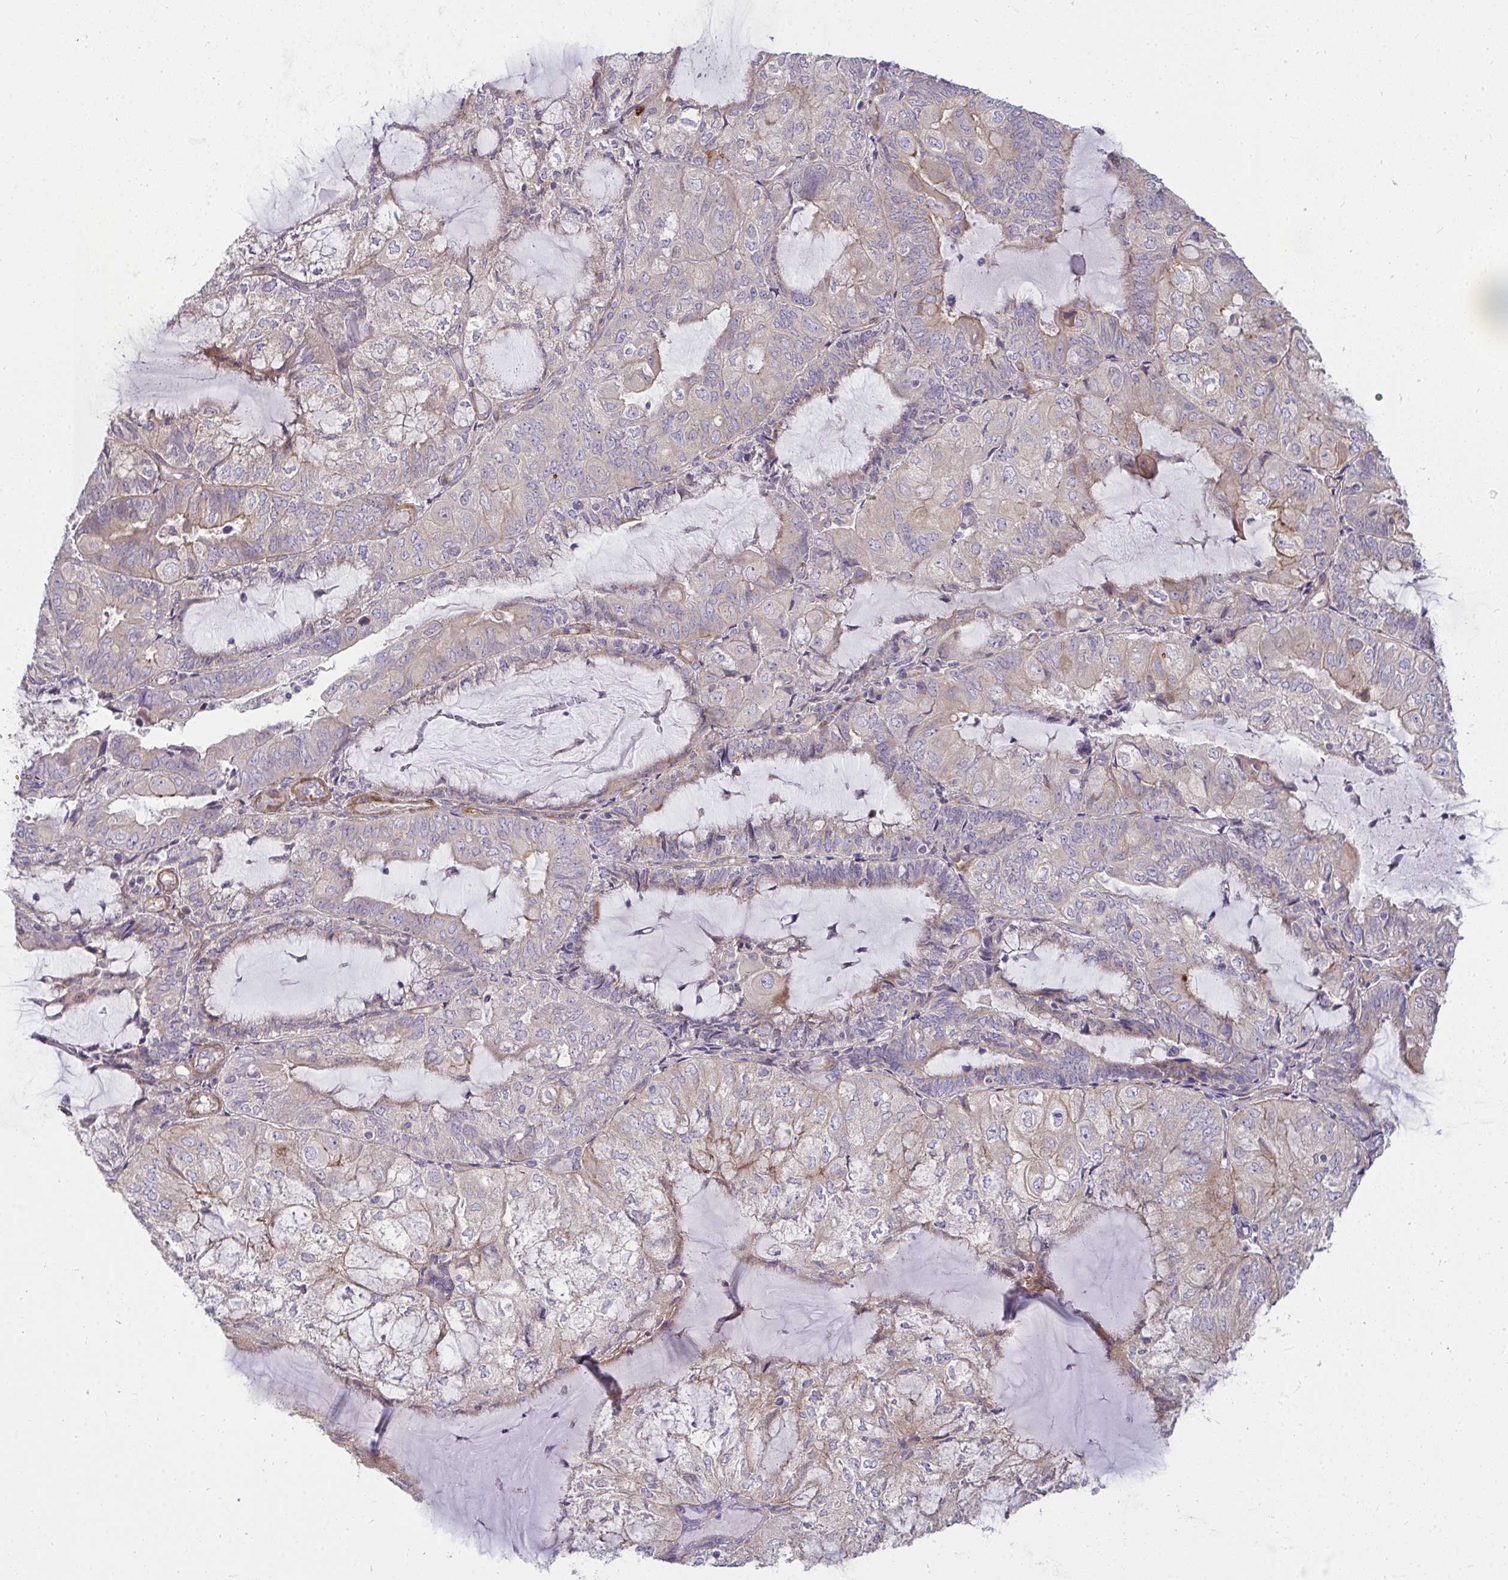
{"staining": {"intensity": "weak", "quantity": "<25%", "location": "cytoplasmic/membranous"}, "tissue": "endometrial cancer", "cell_type": "Tumor cells", "image_type": "cancer", "snomed": [{"axis": "morphology", "description": "Adenocarcinoma, NOS"}, {"axis": "topography", "description": "Endometrium"}], "caption": "DAB immunohistochemical staining of human endometrial cancer displays no significant staining in tumor cells.", "gene": "SH2D1B", "patient": {"sex": "female", "age": 81}}